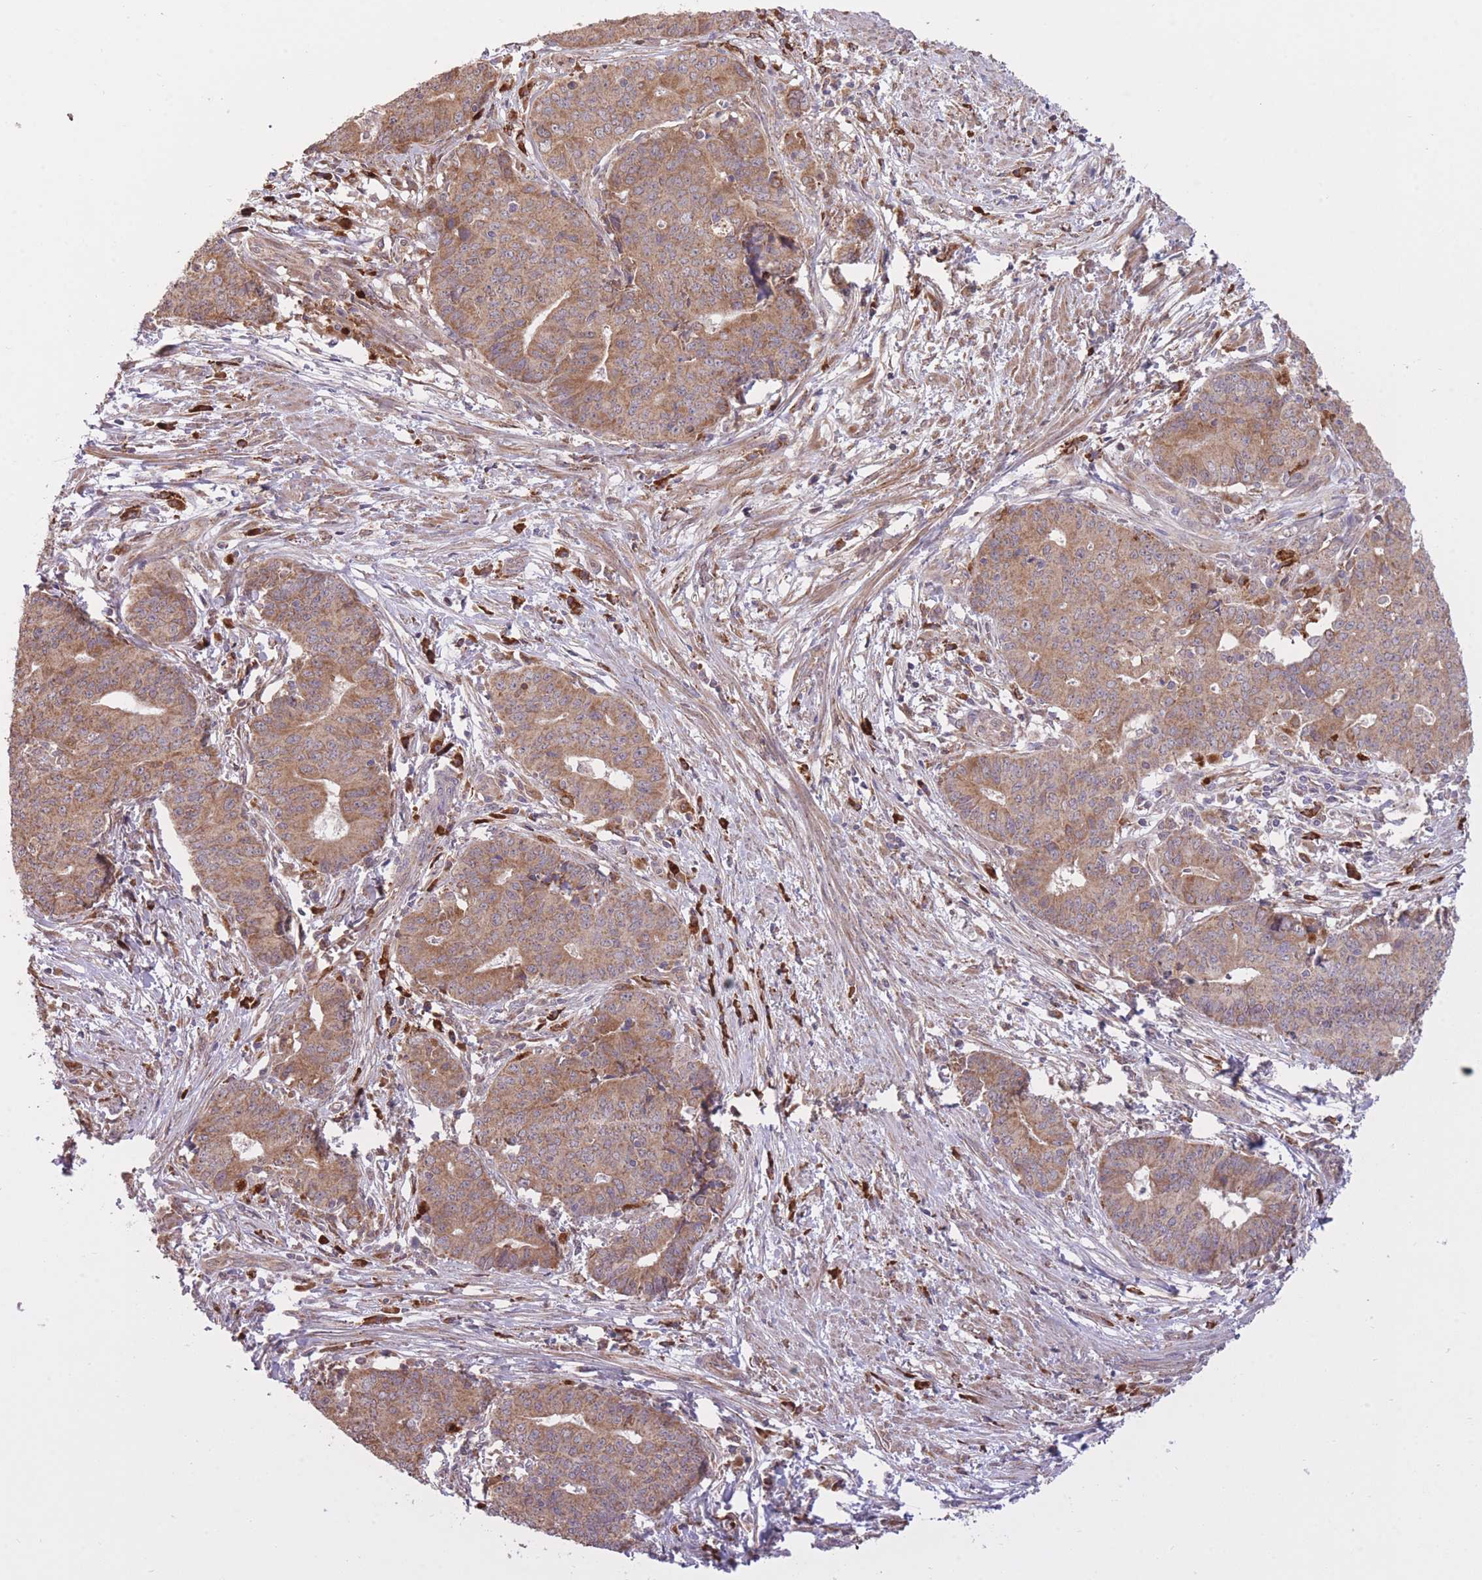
{"staining": {"intensity": "moderate", "quantity": ">75%", "location": "cytoplasmic/membranous"}, "tissue": "endometrial cancer", "cell_type": "Tumor cells", "image_type": "cancer", "snomed": [{"axis": "morphology", "description": "Adenocarcinoma, NOS"}, {"axis": "topography", "description": "Endometrium"}], "caption": "Human endometrial cancer (adenocarcinoma) stained with a brown dye reveals moderate cytoplasmic/membranous positive positivity in approximately >75% of tumor cells.", "gene": "POLR3F", "patient": {"sex": "female", "age": 59}}